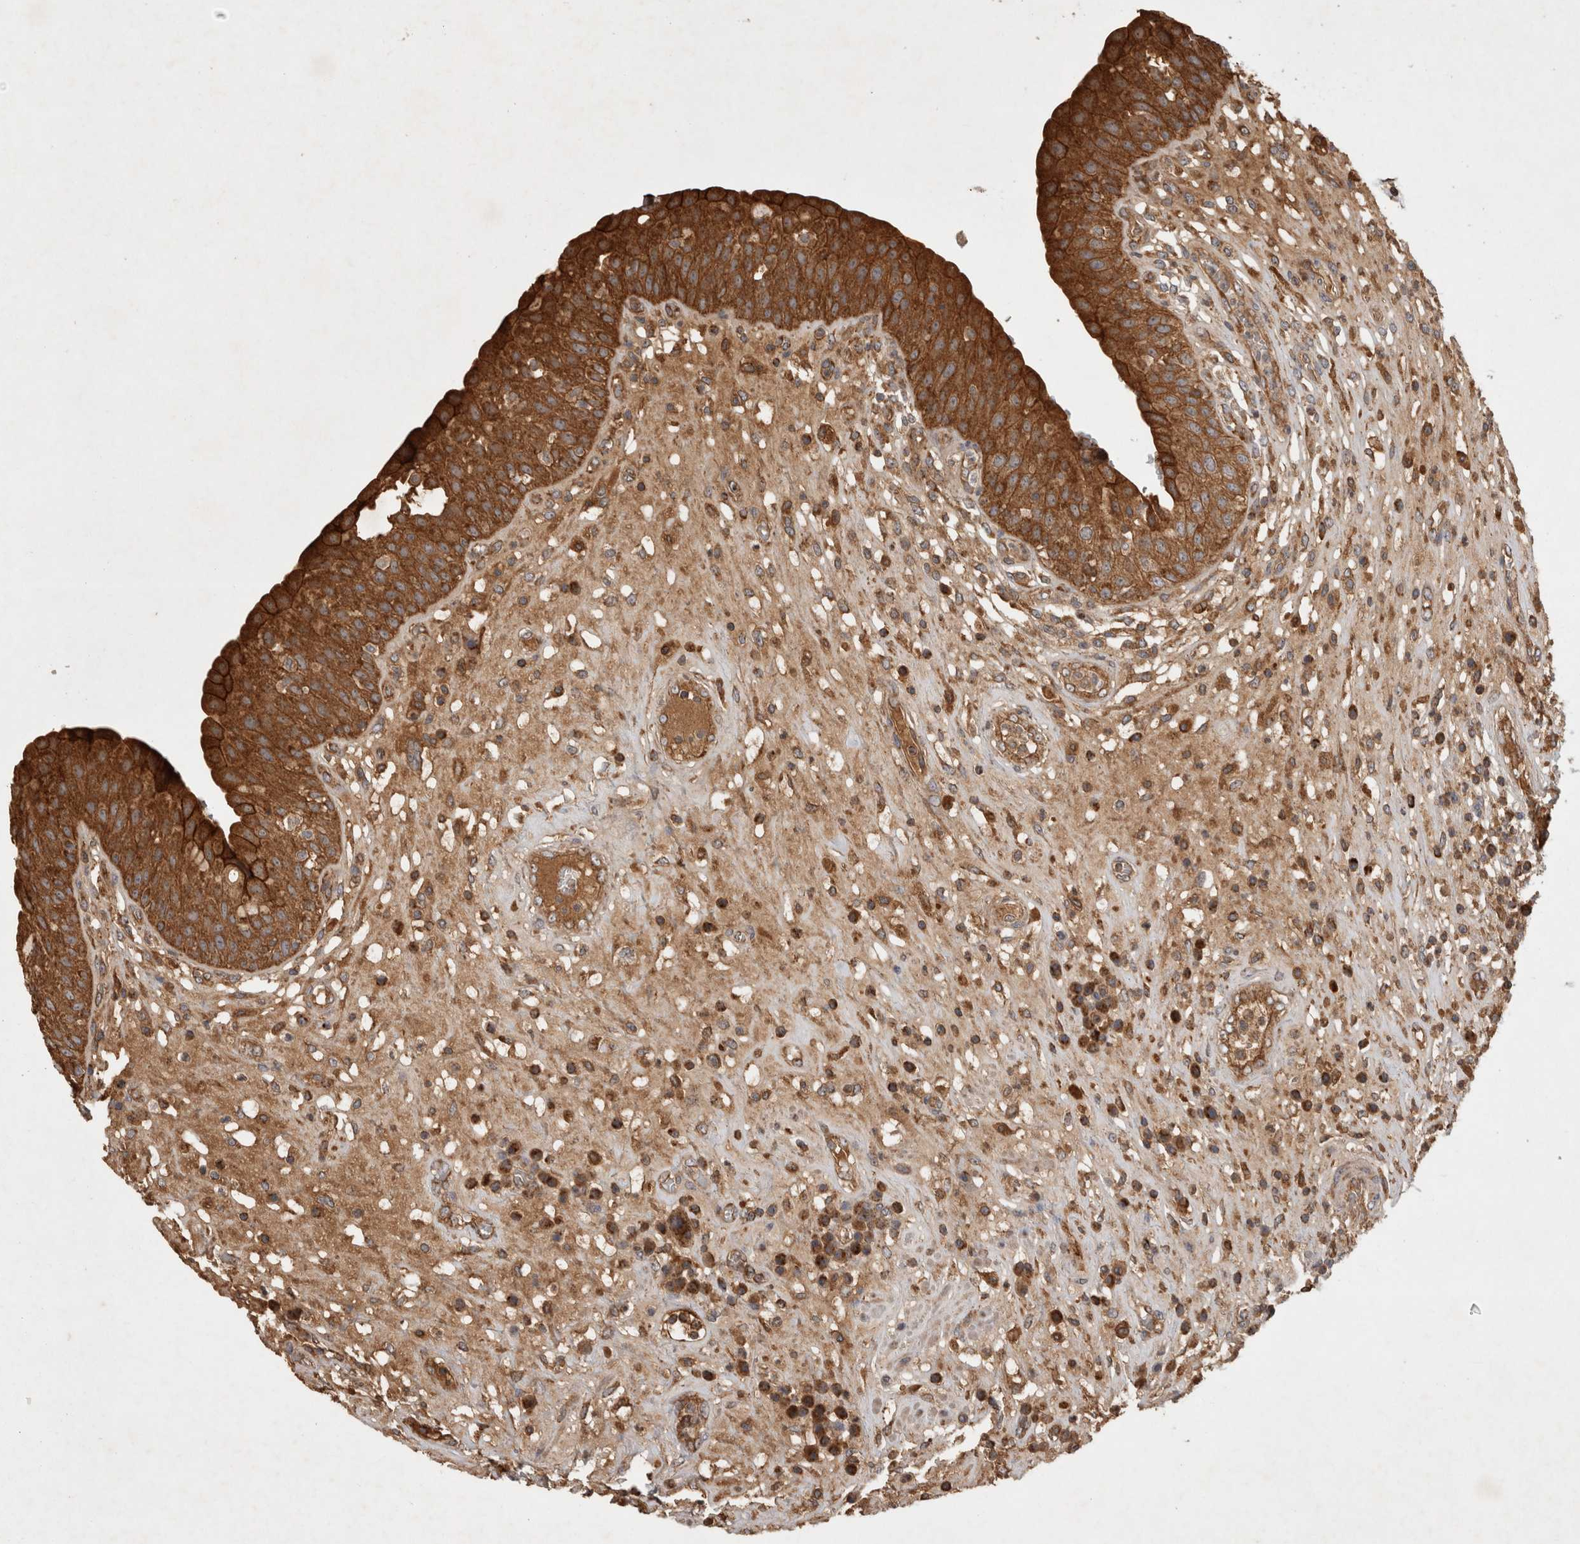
{"staining": {"intensity": "strong", "quantity": ">75%", "location": "cytoplasmic/membranous"}, "tissue": "urinary bladder", "cell_type": "Urothelial cells", "image_type": "normal", "snomed": [{"axis": "morphology", "description": "Normal tissue, NOS"}, {"axis": "topography", "description": "Urinary bladder"}], "caption": "Strong cytoplasmic/membranous expression for a protein is present in approximately >75% of urothelial cells of benign urinary bladder using IHC.", "gene": "SERAC1", "patient": {"sex": "female", "age": 62}}